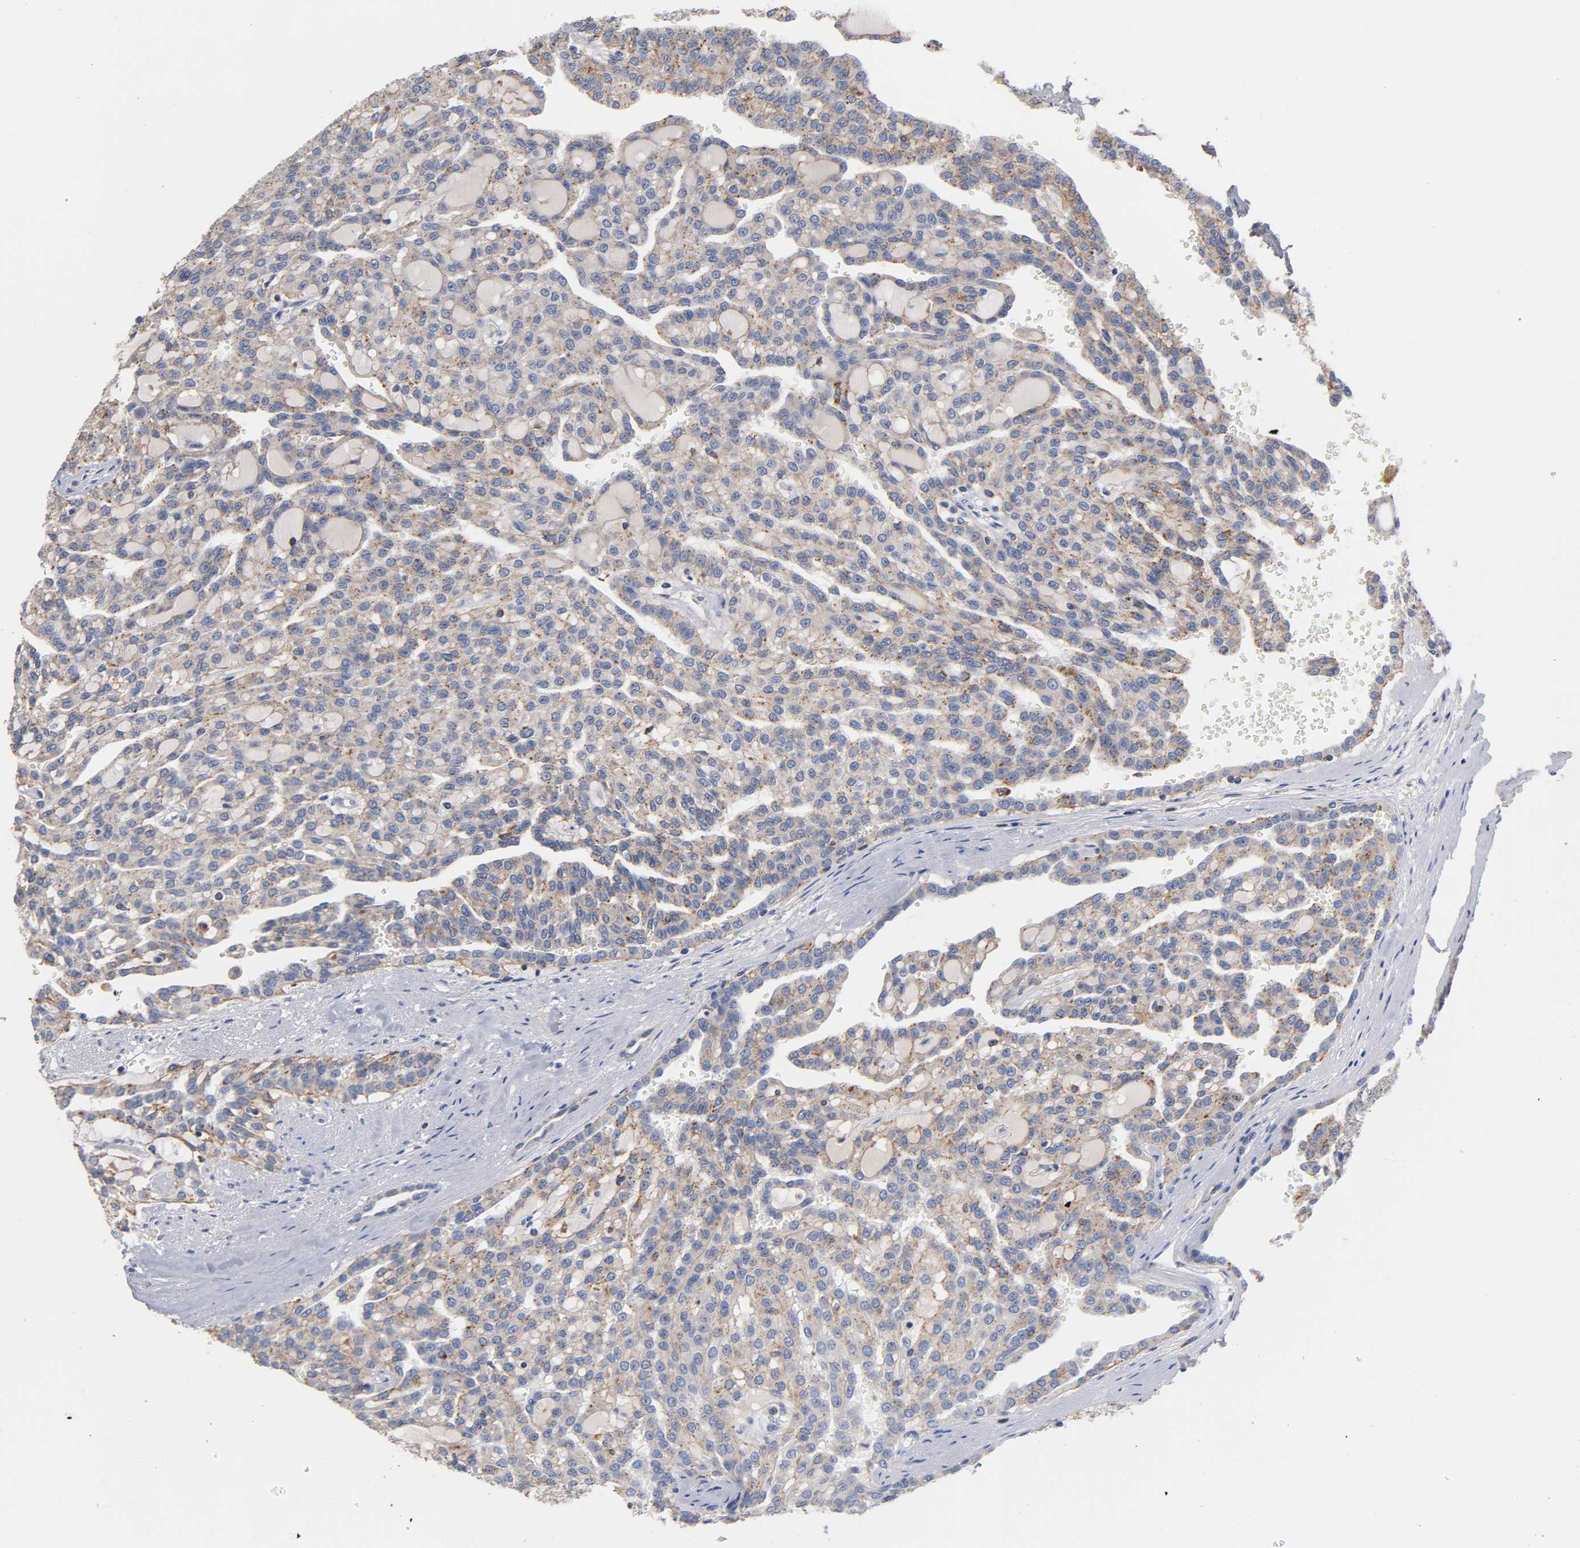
{"staining": {"intensity": "weak", "quantity": "25%-75%", "location": "cytoplasmic/membranous"}, "tissue": "renal cancer", "cell_type": "Tumor cells", "image_type": "cancer", "snomed": [{"axis": "morphology", "description": "Adenocarcinoma, NOS"}, {"axis": "topography", "description": "Kidney"}], "caption": "A high-resolution image shows immunohistochemistry staining of renal cancer, which displays weak cytoplasmic/membranous staining in about 25%-75% of tumor cells.", "gene": "SEMA5A", "patient": {"sex": "male", "age": 63}}